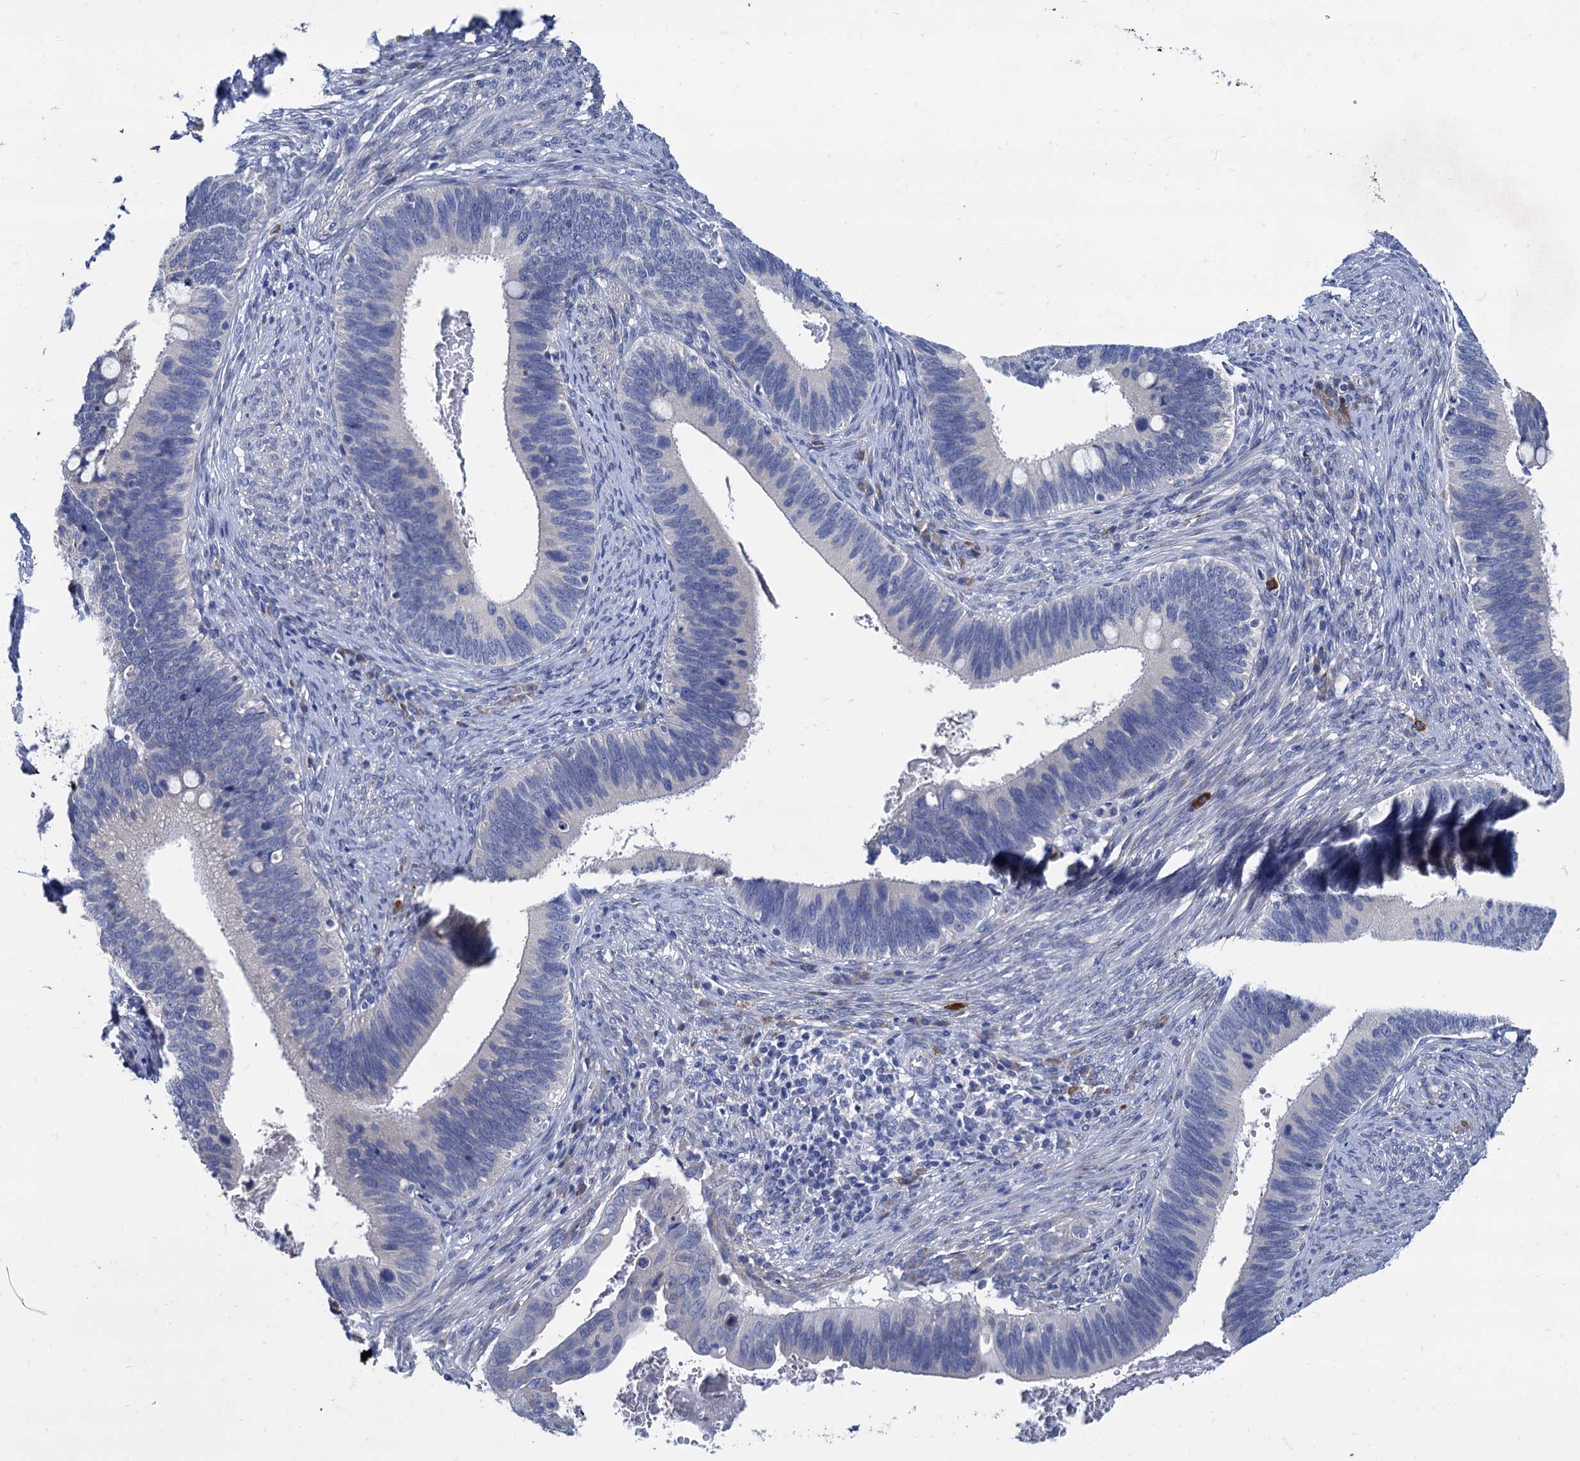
{"staining": {"intensity": "negative", "quantity": "none", "location": "none"}, "tissue": "cervical cancer", "cell_type": "Tumor cells", "image_type": "cancer", "snomed": [{"axis": "morphology", "description": "Adenocarcinoma, NOS"}, {"axis": "topography", "description": "Cervix"}], "caption": "Human adenocarcinoma (cervical) stained for a protein using IHC displays no expression in tumor cells.", "gene": "FOXR2", "patient": {"sex": "female", "age": 42}}